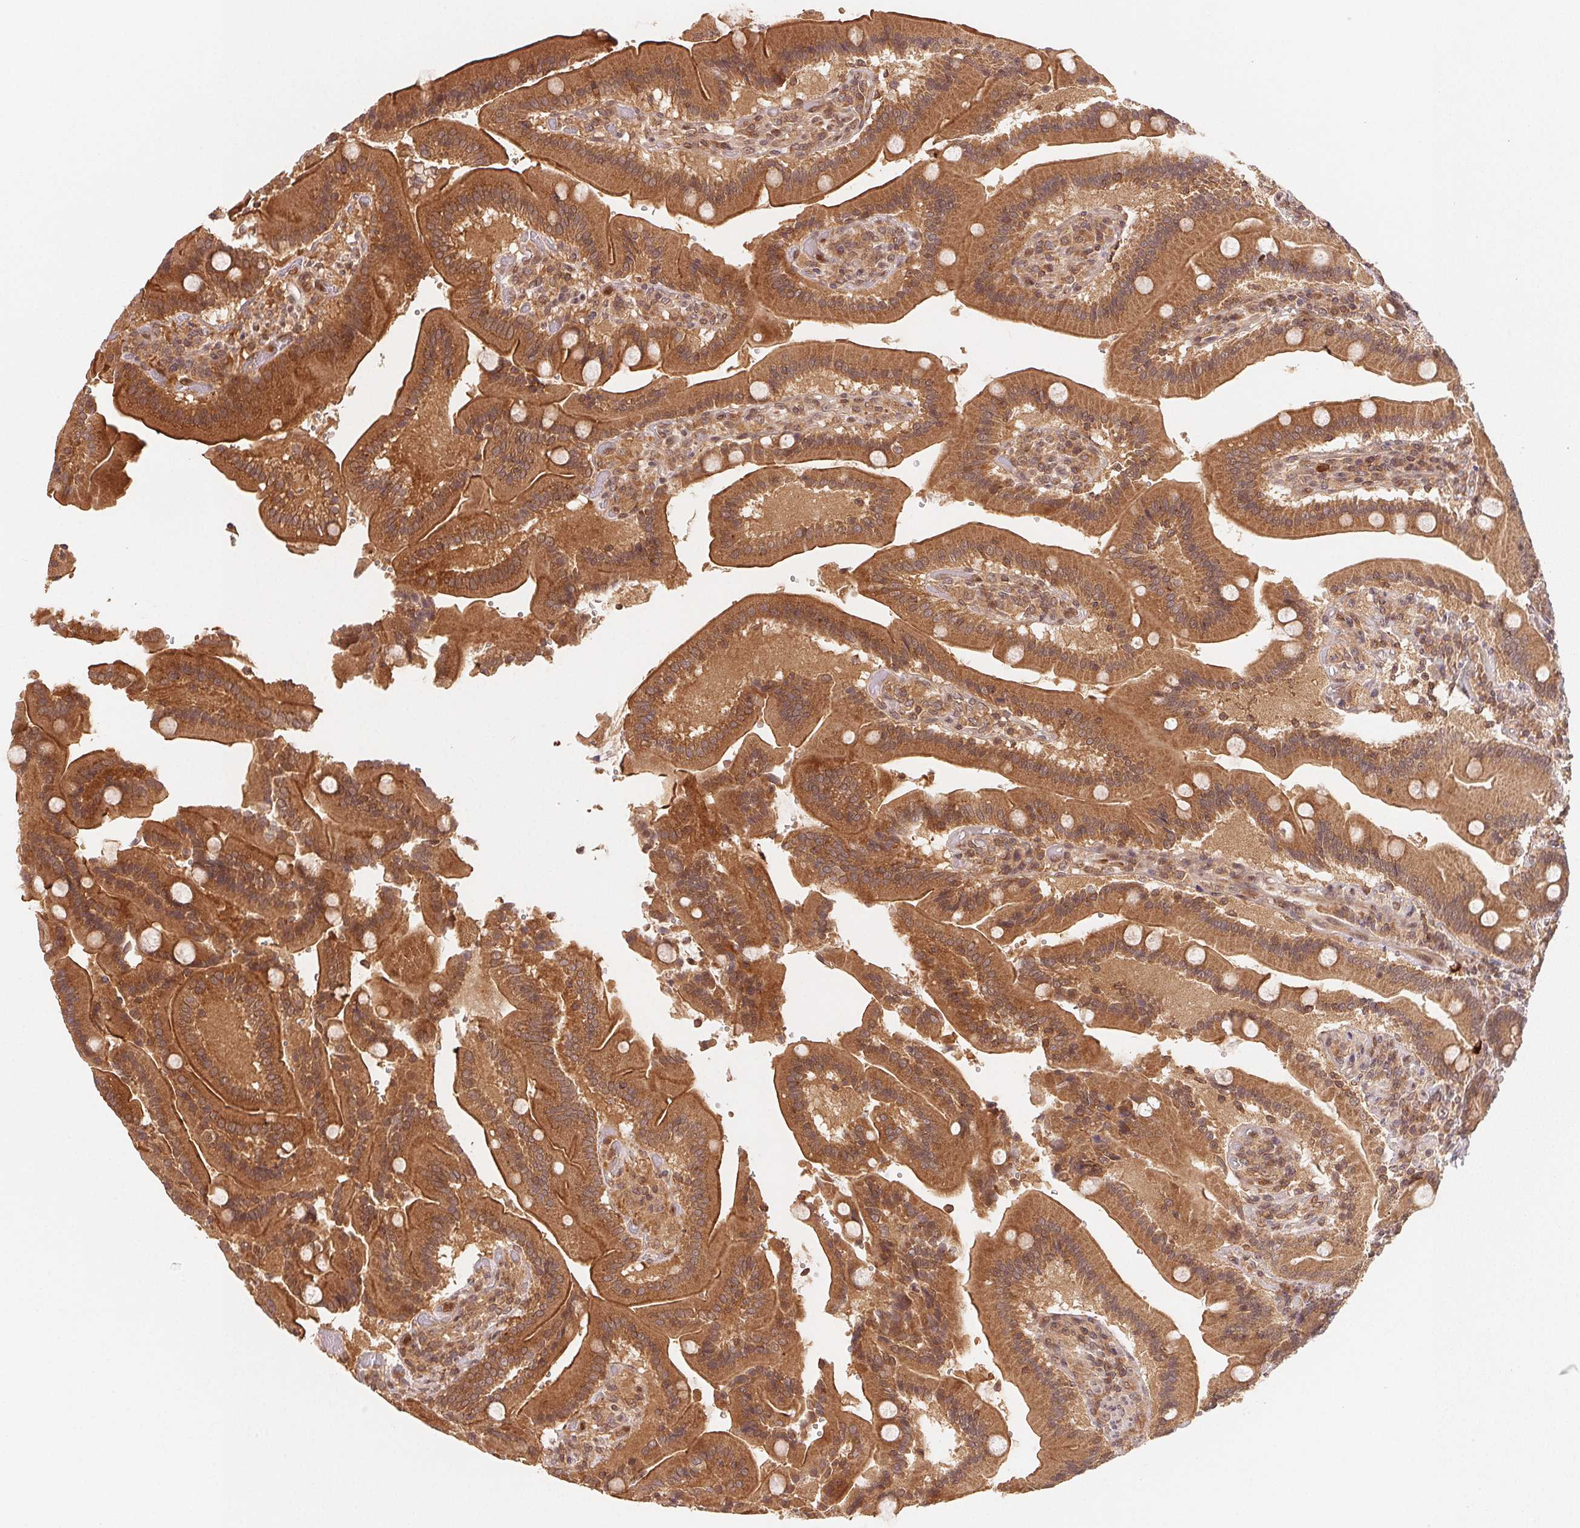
{"staining": {"intensity": "strong", "quantity": ">75%", "location": "cytoplasmic/membranous,nuclear"}, "tissue": "duodenum", "cell_type": "Glandular cells", "image_type": "normal", "snomed": [{"axis": "morphology", "description": "Normal tissue, NOS"}, {"axis": "topography", "description": "Duodenum"}], "caption": "A photomicrograph of human duodenum stained for a protein displays strong cytoplasmic/membranous,nuclear brown staining in glandular cells. Using DAB (3,3'-diaminobenzidine) (brown) and hematoxylin (blue) stains, captured at high magnification using brightfield microscopy.", "gene": "CCDC102B", "patient": {"sex": "female", "age": 62}}